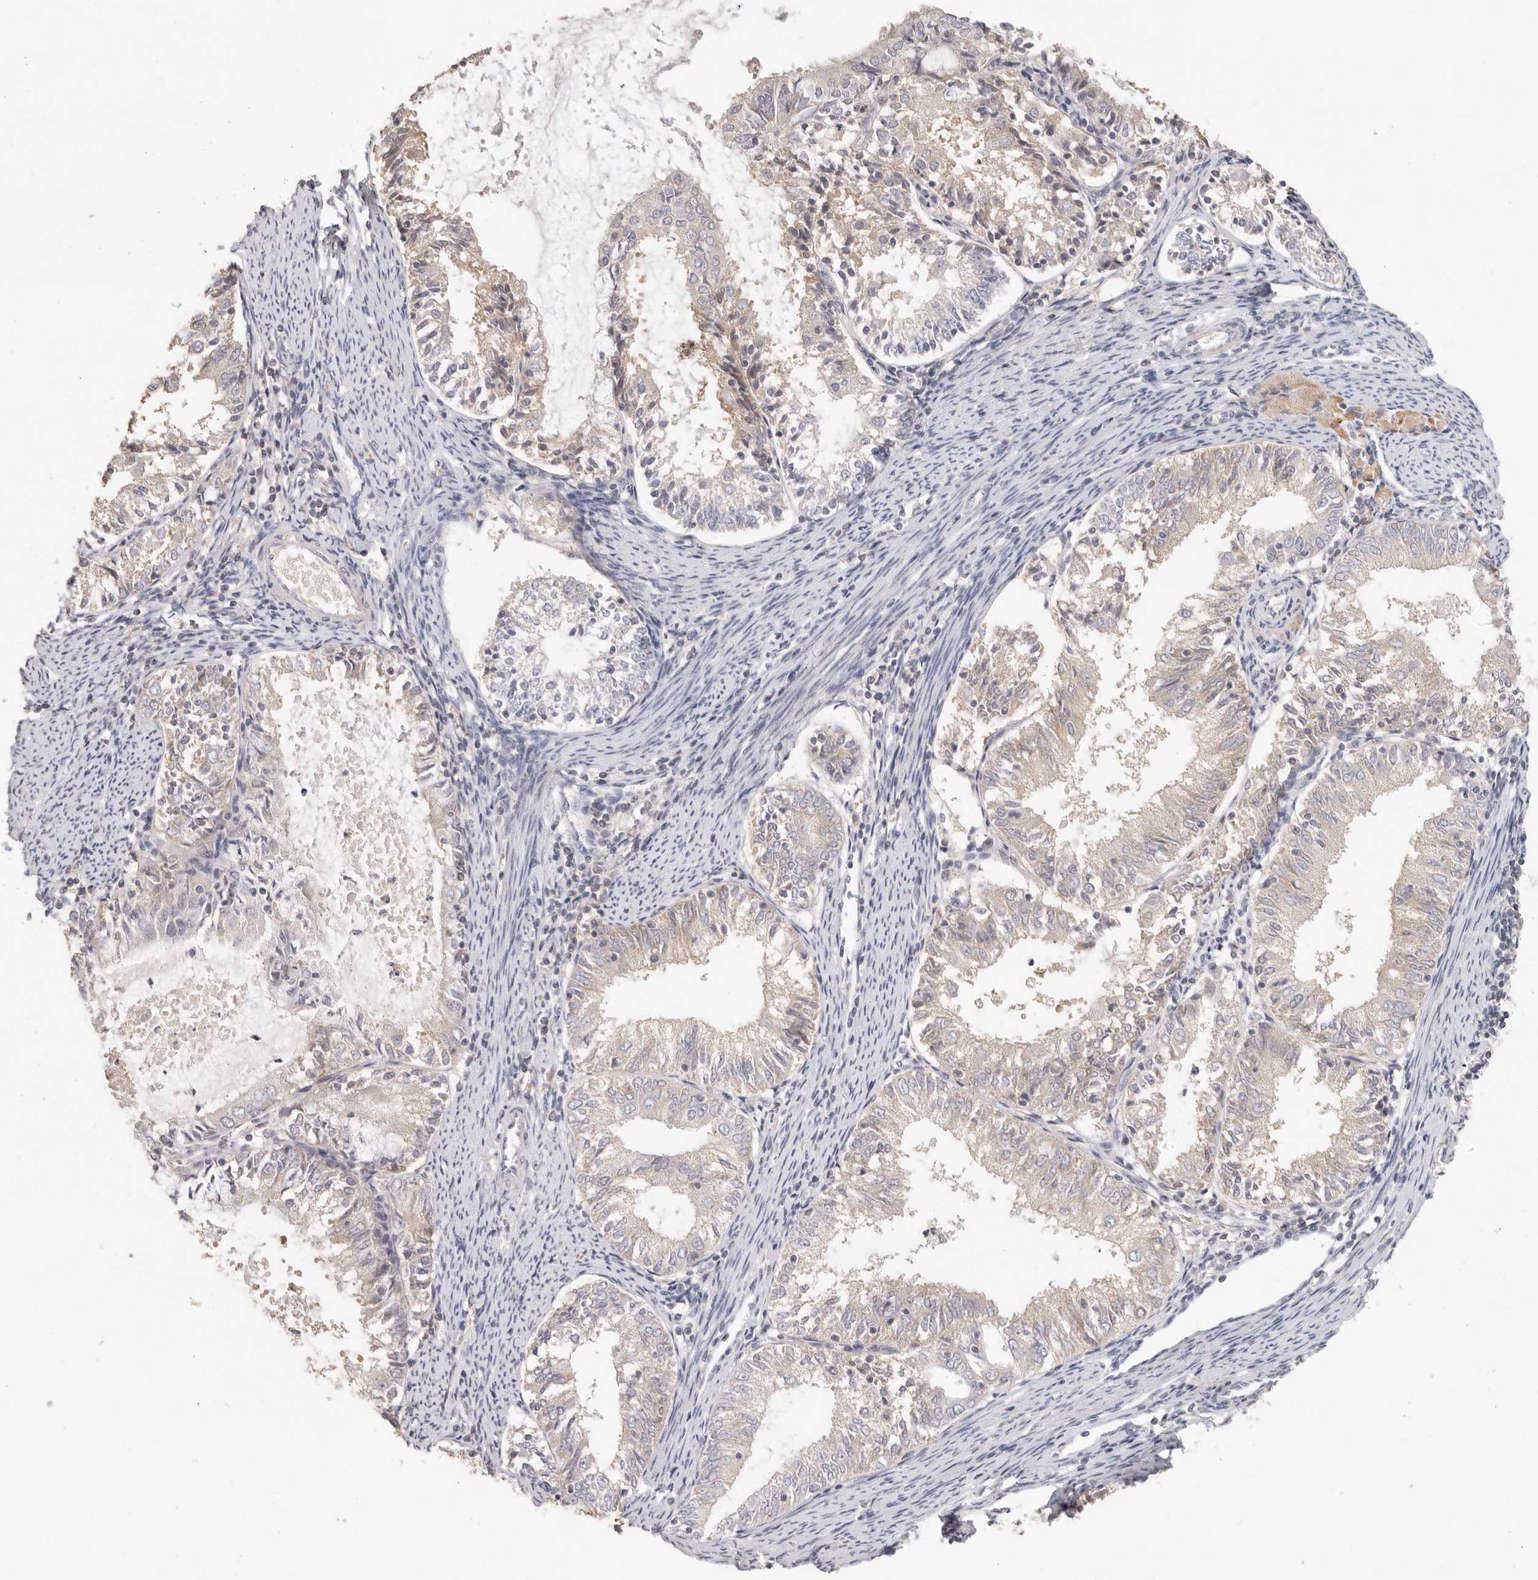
{"staining": {"intensity": "weak", "quantity": "<25%", "location": "cytoplasmic/membranous"}, "tissue": "endometrial cancer", "cell_type": "Tumor cells", "image_type": "cancer", "snomed": [{"axis": "morphology", "description": "Adenocarcinoma, NOS"}, {"axis": "topography", "description": "Endometrium"}], "caption": "DAB (3,3'-diaminobenzidine) immunohistochemical staining of endometrial cancer demonstrates no significant staining in tumor cells.", "gene": "CSK", "patient": {"sex": "female", "age": 57}}